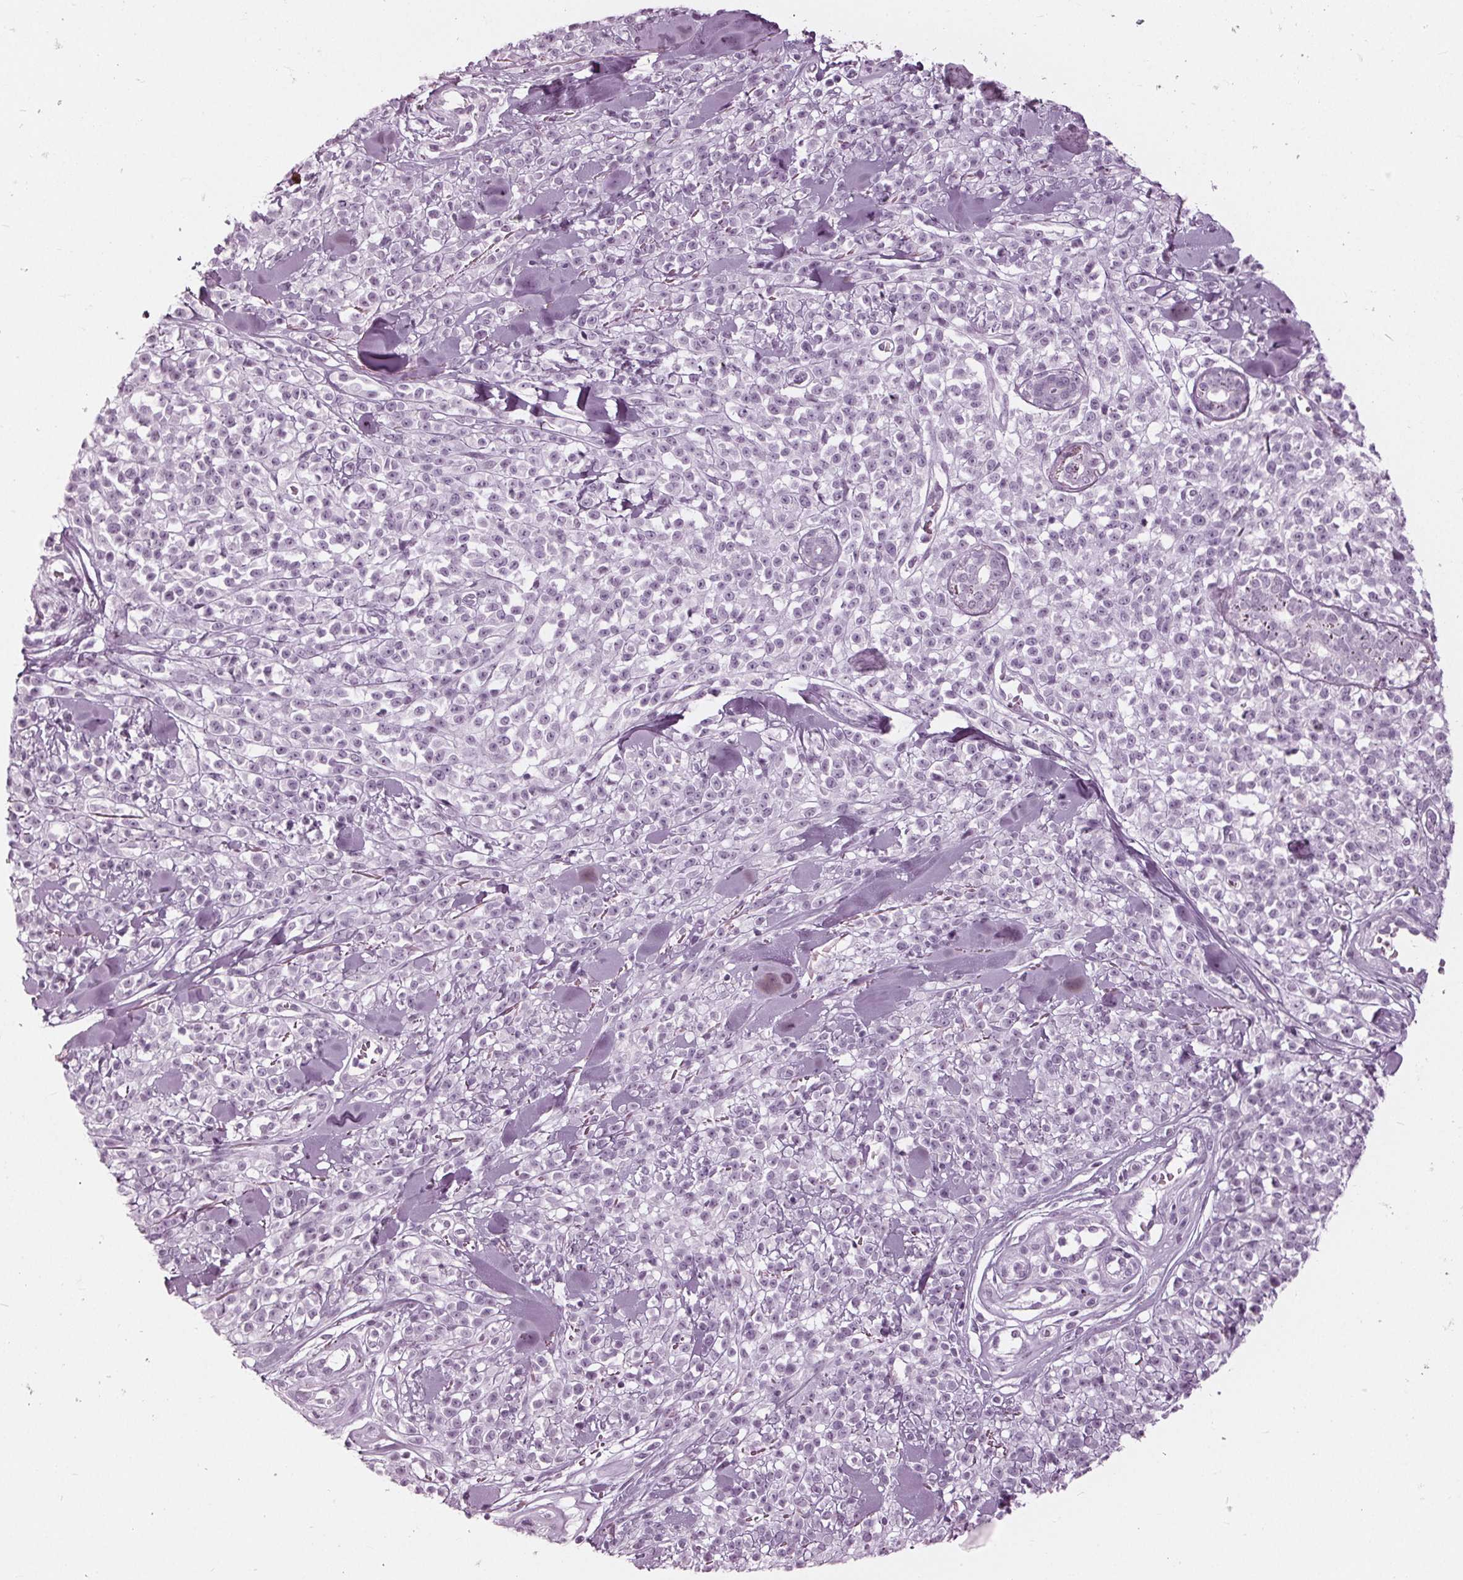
{"staining": {"intensity": "negative", "quantity": "none", "location": "none"}, "tissue": "melanoma", "cell_type": "Tumor cells", "image_type": "cancer", "snomed": [{"axis": "morphology", "description": "Malignant melanoma, NOS"}, {"axis": "topography", "description": "Skin"}, {"axis": "topography", "description": "Skin of trunk"}], "caption": "DAB immunohistochemical staining of melanoma reveals no significant positivity in tumor cells. The staining is performed using DAB (3,3'-diaminobenzidine) brown chromogen with nuclei counter-stained in using hematoxylin.", "gene": "KRT28", "patient": {"sex": "male", "age": 74}}